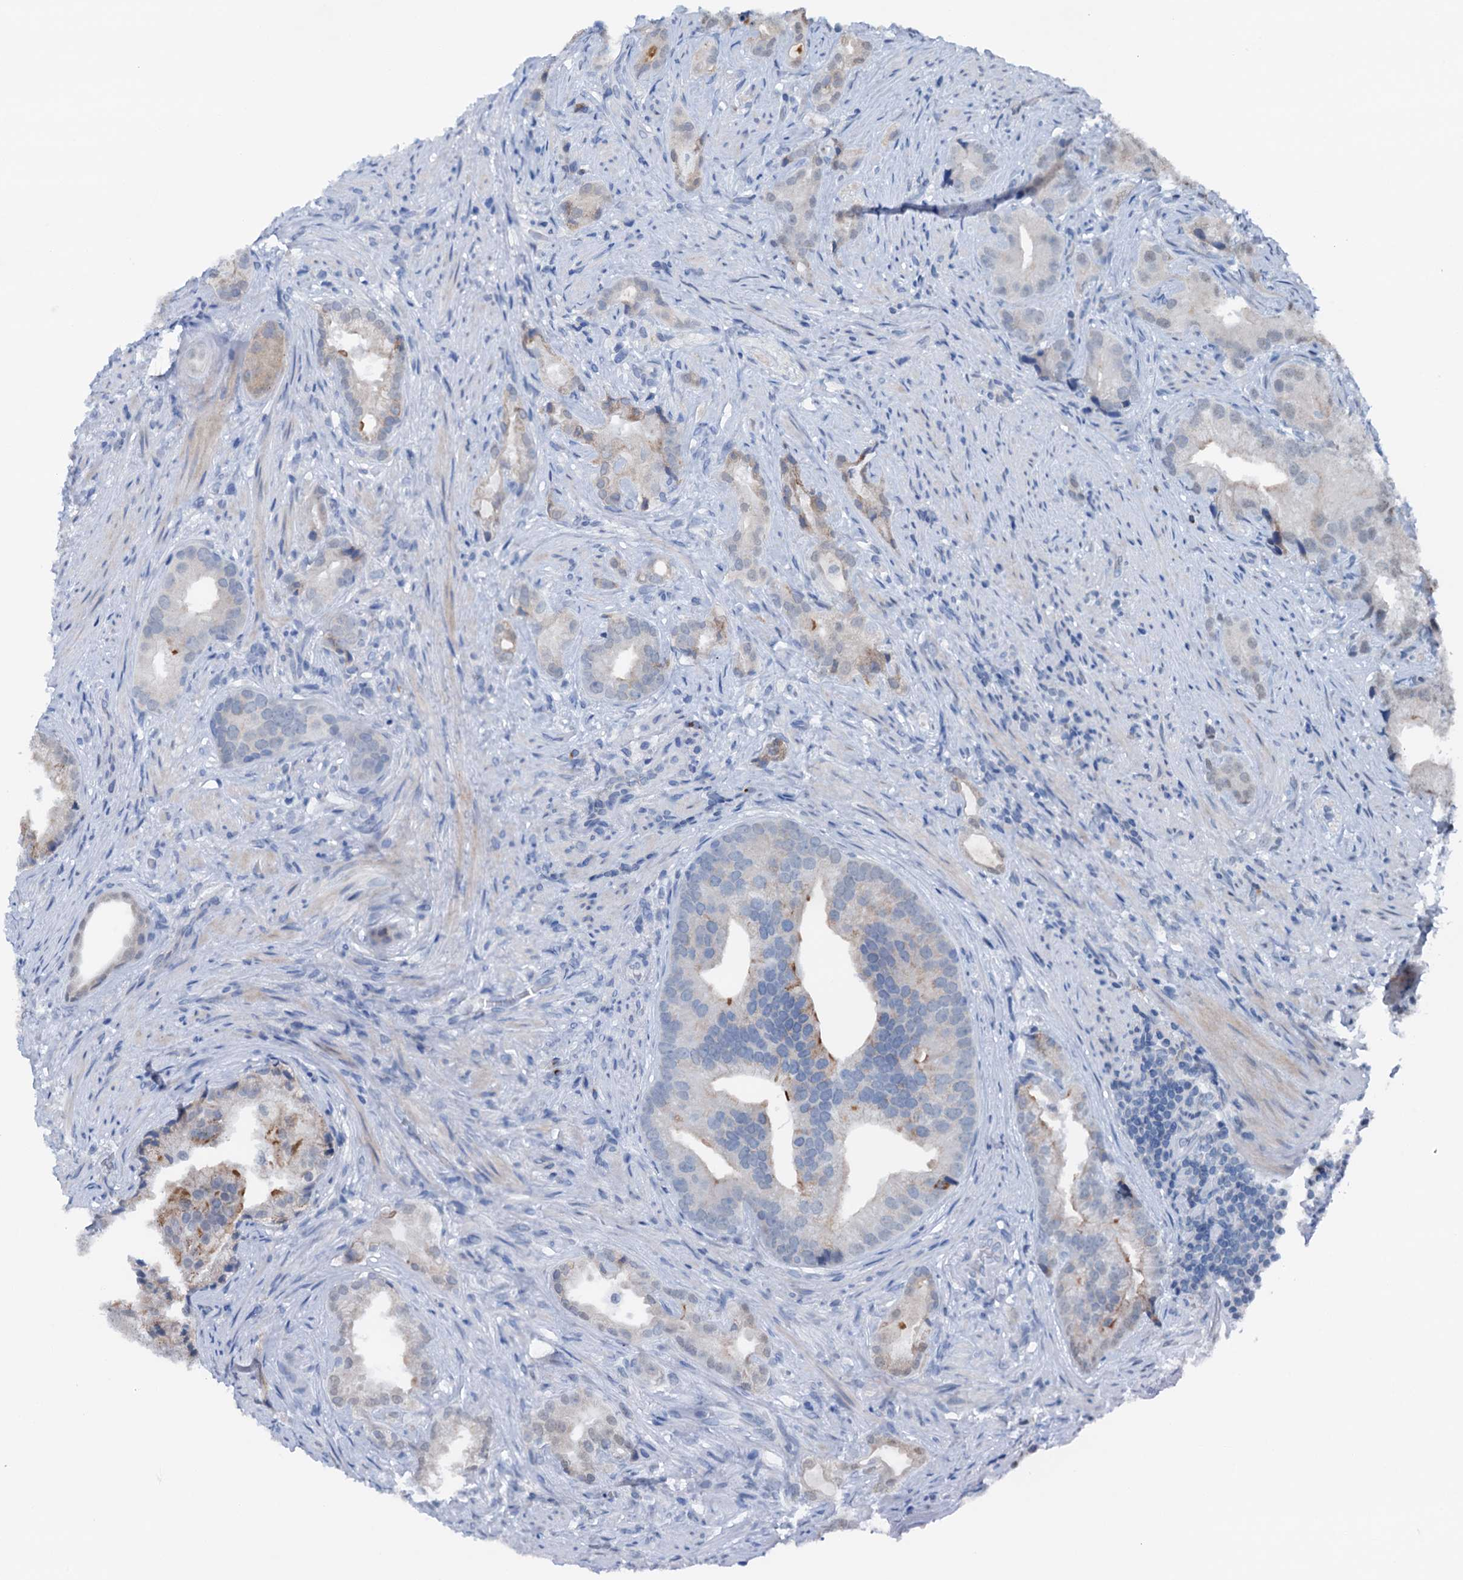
{"staining": {"intensity": "moderate", "quantity": "<25%", "location": "cytoplasmic/membranous"}, "tissue": "prostate cancer", "cell_type": "Tumor cells", "image_type": "cancer", "snomed": [{"axis": "morphology", "description": "Adenocarcinoma, Low grade"}, {"axis": "topography", "description": "Prostate"}], "caption": "Low-grade adenocarcinoma (prostate) stained with DAB immunohistochemistry reveals low levels of moderate cytoplasmic/membranous staining in about <25% of tumor cells.", "gene": "SHLD1", "patient": {"sex": "male", "age": 71}}